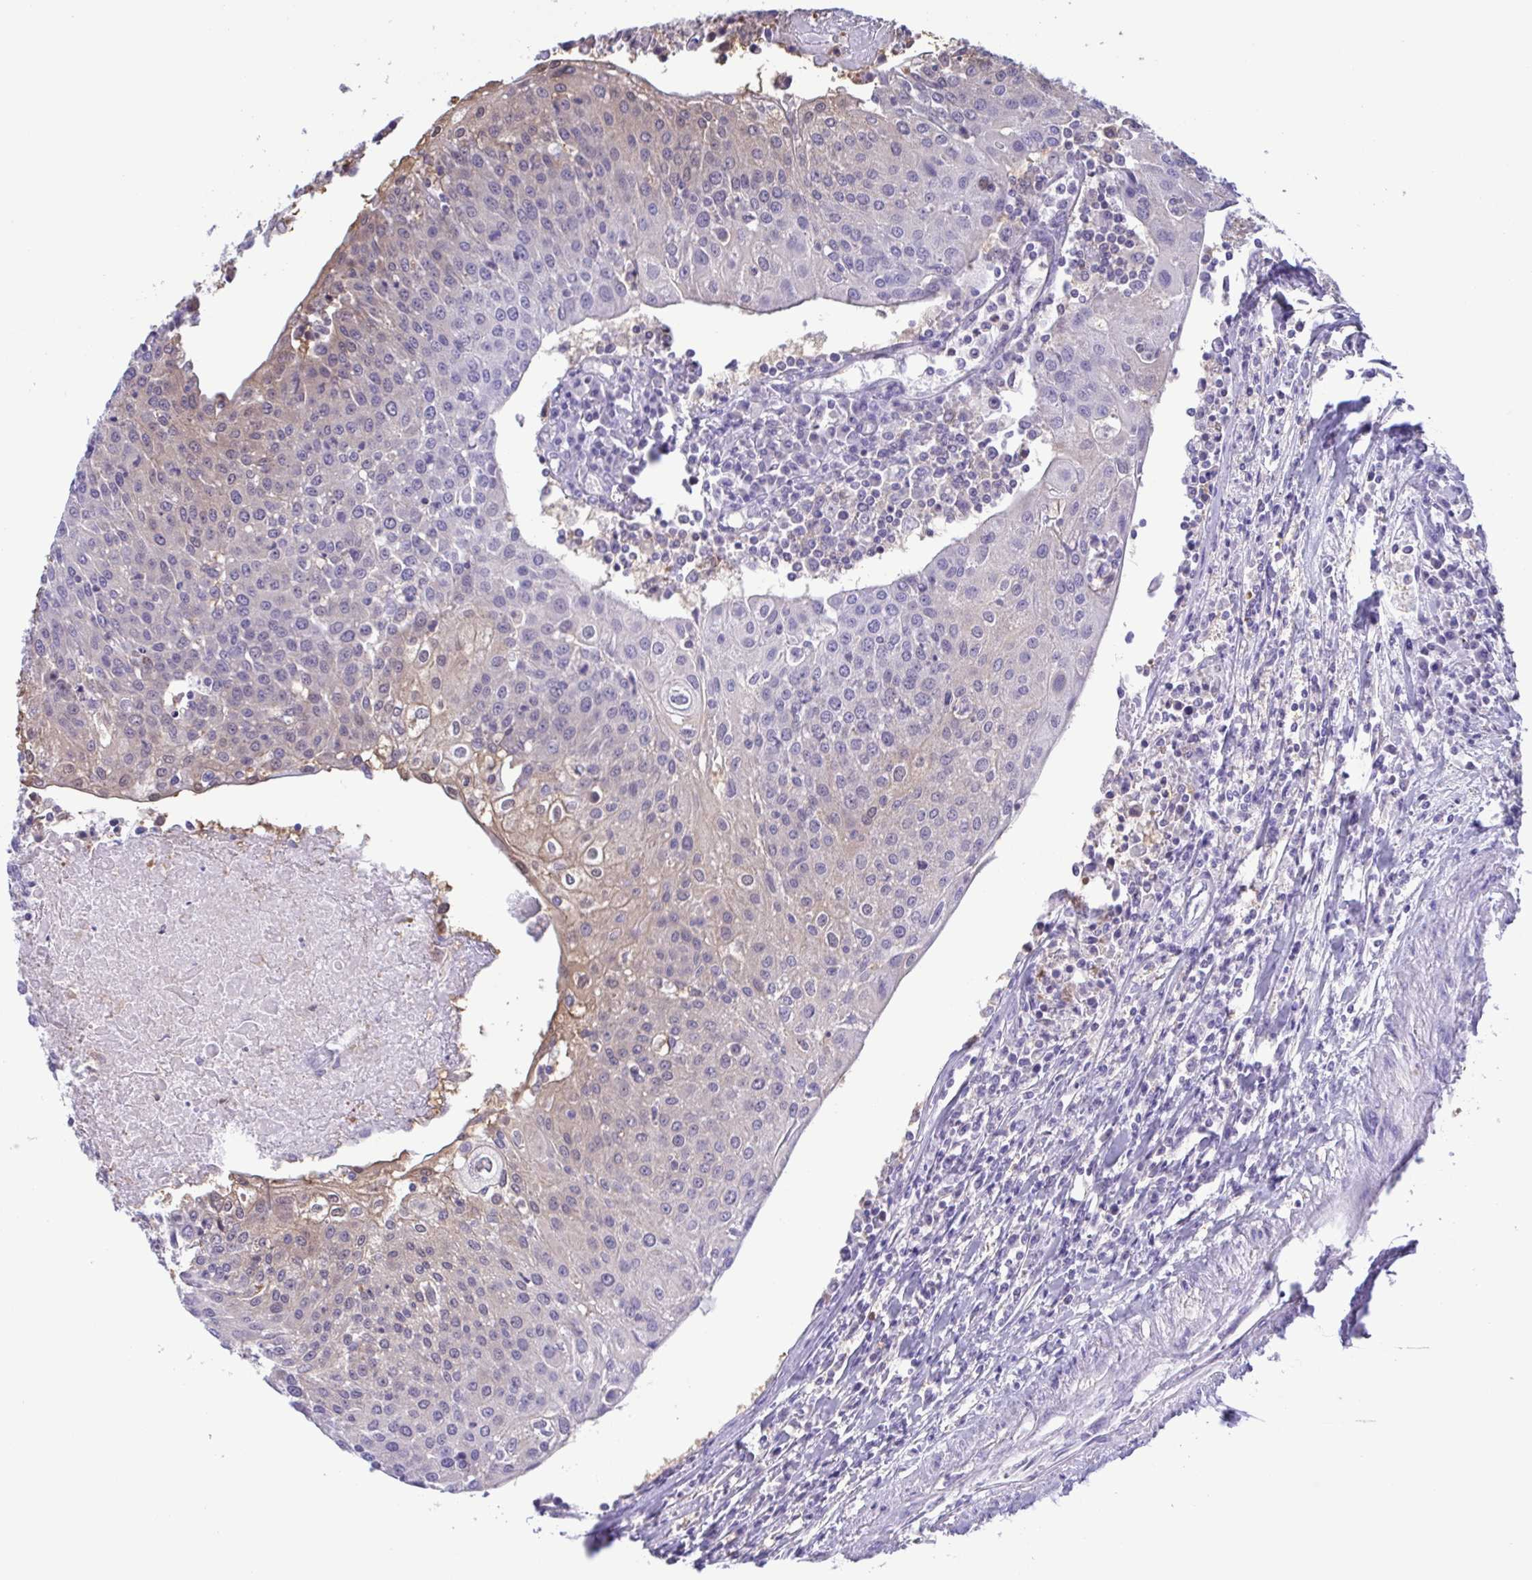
{"staining": {"intensity": "weak", "quantity": "<25%", "location": "cytoplasmic/membranous"}, "tissue": "urothelial cancer", "cell_type": "Tumor cells", "image_type": "cancer", "snomed": [{"axis": "morphology", "description": "Urothelial carcinoma, High grade"}, {"axis": "topography", "description": "Urinary bladder"}], "caption": "Immunohistochemistry micrograph of neoplastic tissue: human high-grade urothelial carcinoma stained with DAB exhibits no significant protein staining in tumor cells.", "gene": "LDHC", "patient": {"sex": "female", "age": 85}}